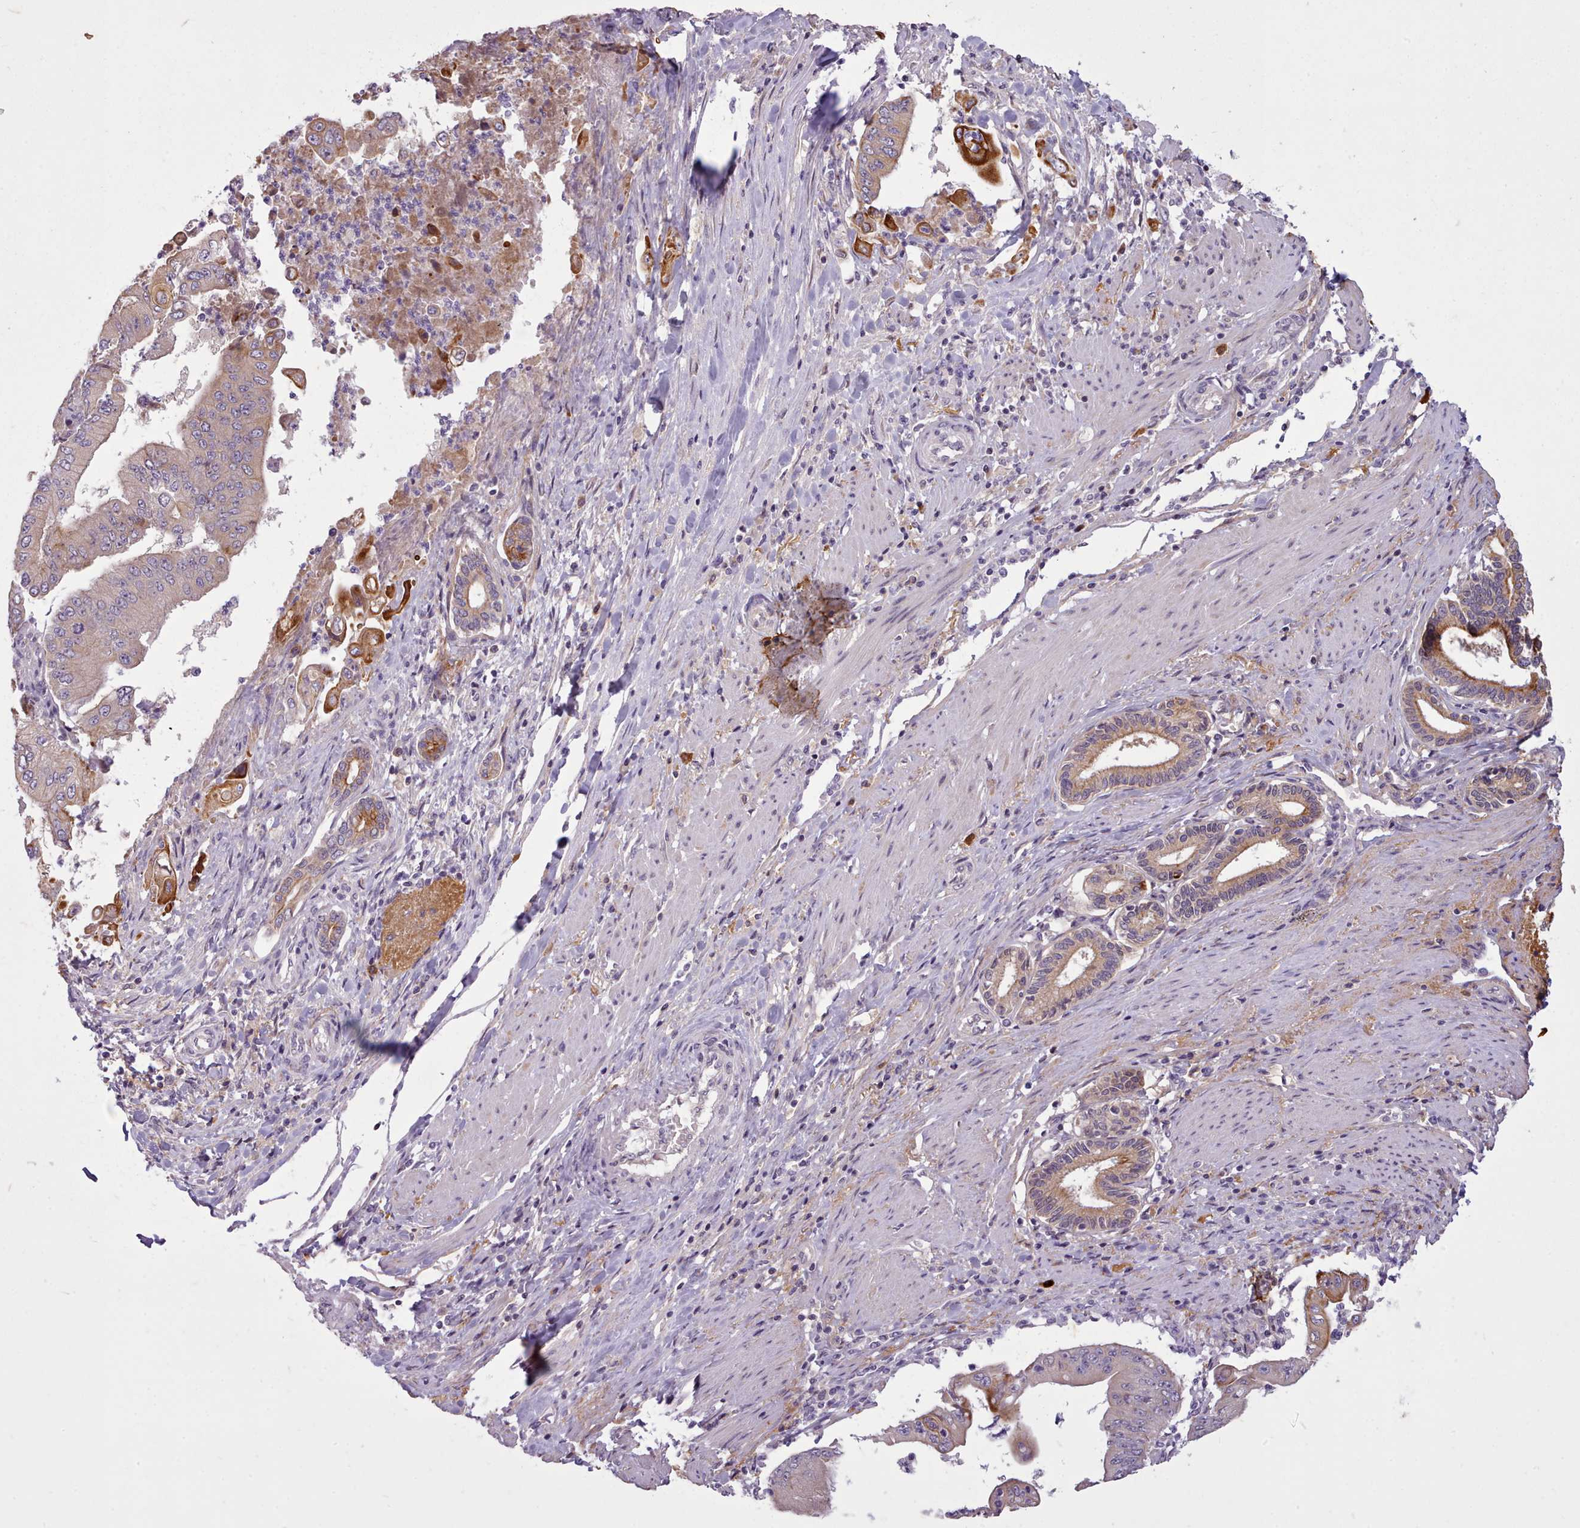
{"staining": {"intensity": "moderate", "quantity": "25%-75%", "location": "cytoplasmic/membranous"}, "tissue": "pancreatic cancer", "cell_type": "Tumor cells", "image_type": "cancer", "snomed": [{"axis": "morphology", "description": "Adenocarcinoma, NOS"}, {"axis": "topography", "description": "Pancreas"}], "caption": "IHC histopathology image of pancreatic cancer (adenocarcinoma) stained for a protein (brown), which shows medium levels of moderate cytoplasmic/membranous positivity in about 25%-75% of tumor cells.", "gene": "NMRK1", "patient": {"sex": "female", "age": 77}}